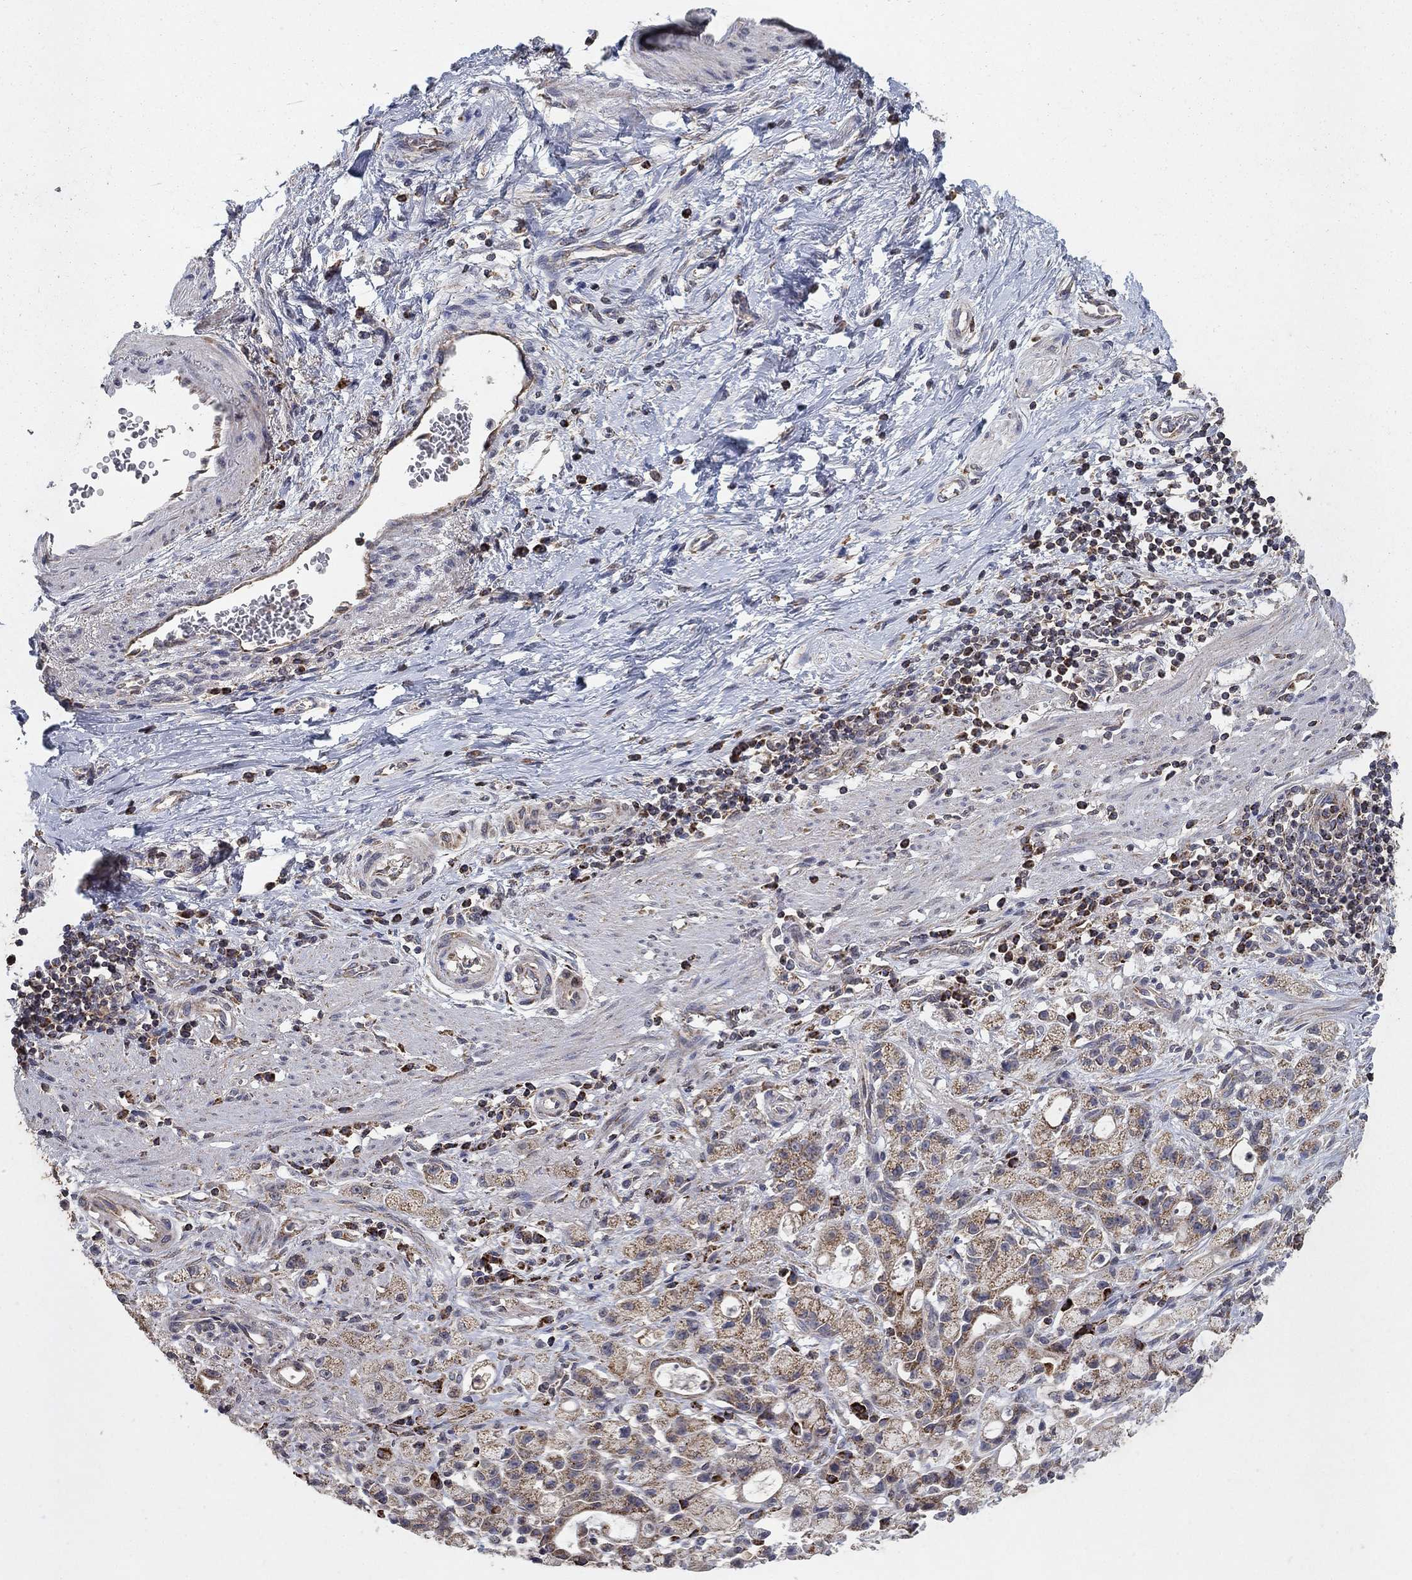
{"staining": {"intensity": "moderate", "quantity": "25%-75%", "location": "cytoplasmic/membranous"}, "tissue": "stomach cancer", "cell_type": "Tumor cells", "image_type": "cancer", "snomed": [{"axis": "morphology", "description": "Adenocarcinoma, NOS"}, {"axis": "topography", "description": "Stomach"}], "caption": "A high-resolution histopathology image shows immunohistochemistry staining of stomach adenocarcinoma, which exhibits moderate cytoplasmic/membranous expression in about 25%-75% of tumor cells.", "gene": "GPSM1", "patient": {"sex": "male", "age": 58}}